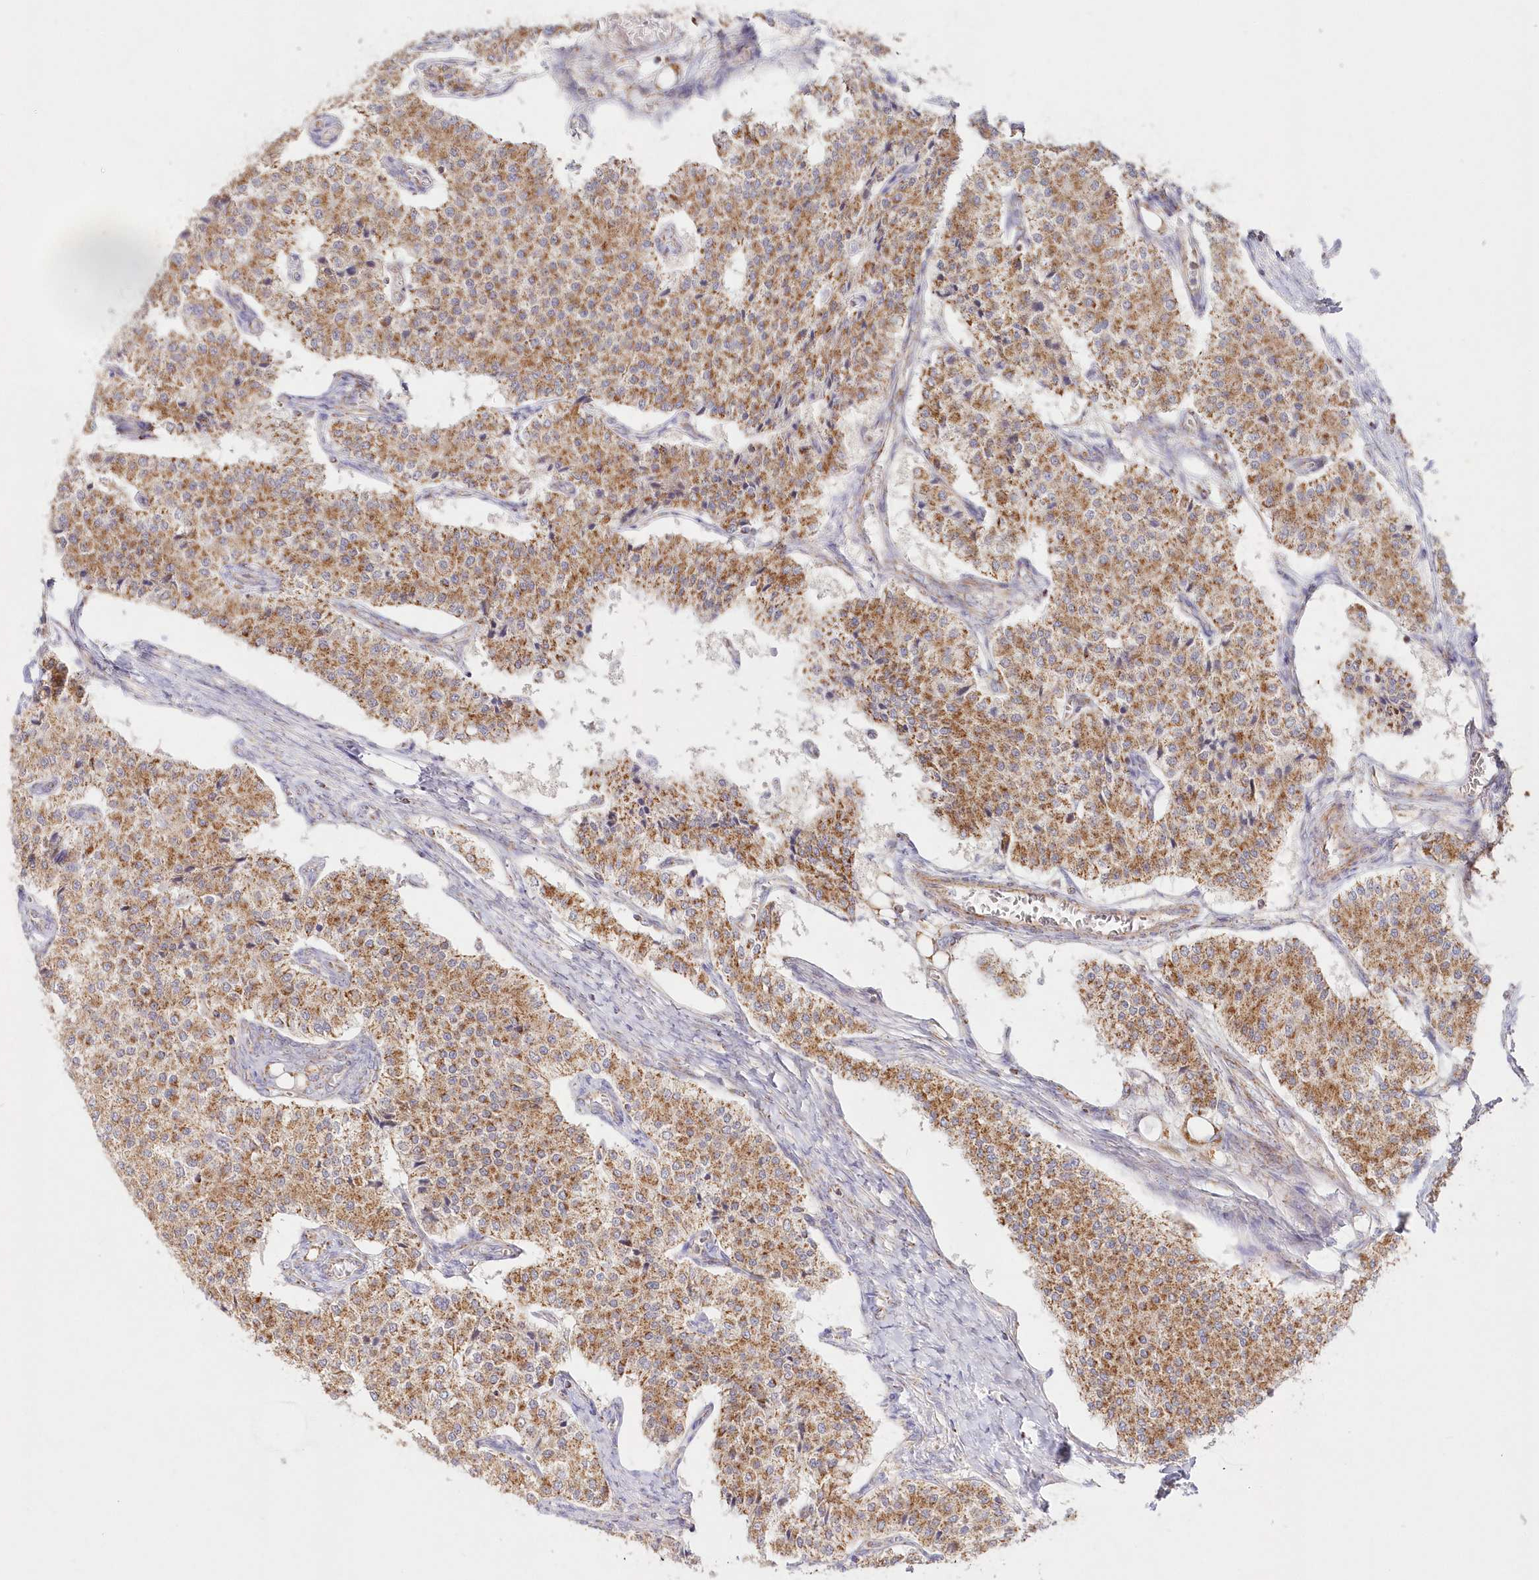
{"staining": {"intensity": "moderate", "quantity": ">75%", "location": "cytoplasmic/membranous"}, "tissue": "carcinoid", "cell_type": "Tumor cells", "image_type": "cancer", "snomed": [{"axis": "morphology", "description": "Carcinoid, malignant, NOS"}, {"axis": "topography", "description": "Colon"}], "caption": "The image displays a brown stain indicating the presence of a protein in the cytoplasmic/membranous of tumor cells in carcinoid.", "gene": "DNA2", "patient": {"sex": "female", "age": 52}}